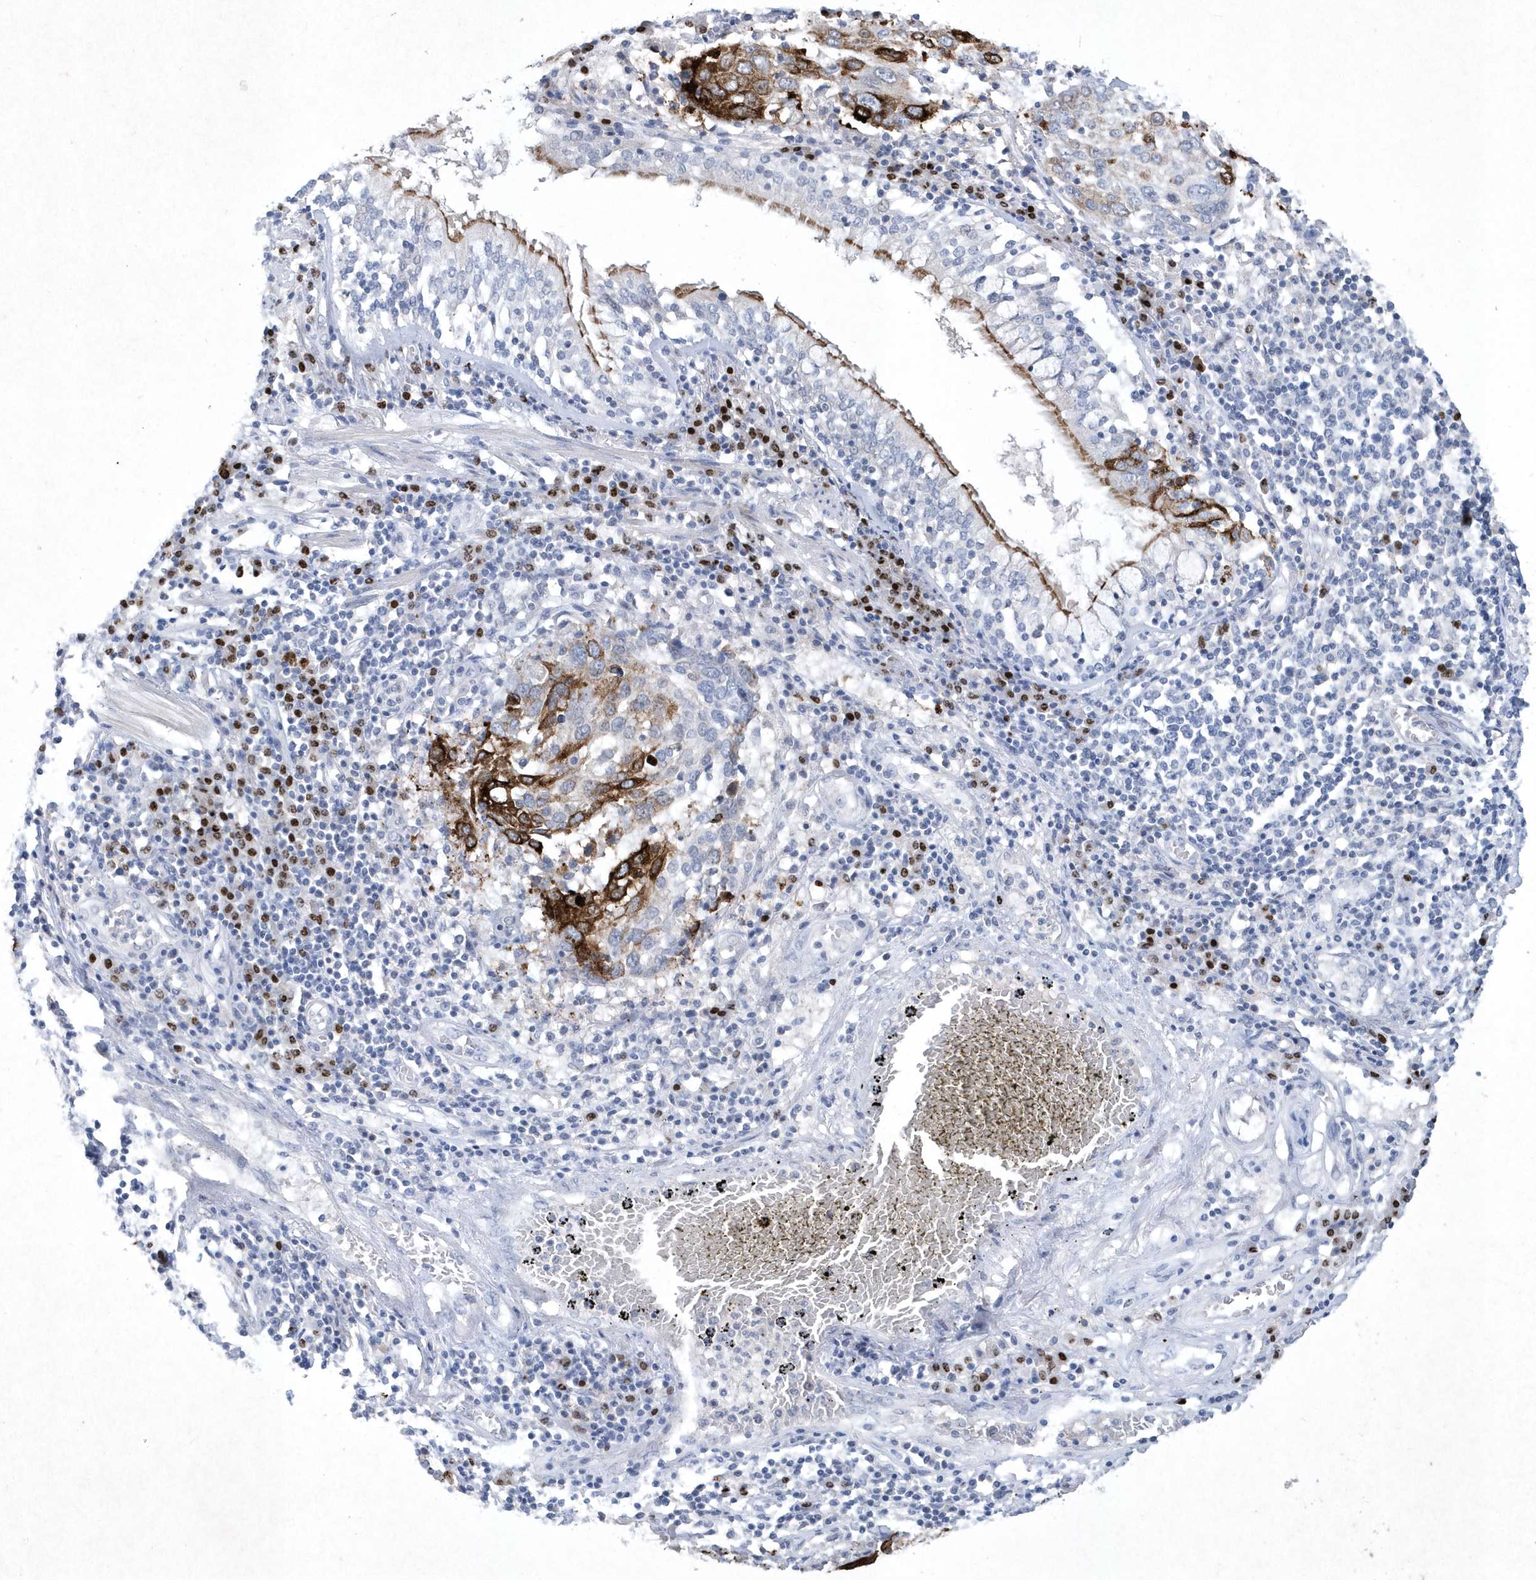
{"staining": {"intensity": "strong", "quantity": "<25%", "location": "cytoplasmic/membranous"}, "tissue": "lung cancer", "cell_type": "Tumor cells", "image_type": "cancer", "snomed": [{"axis": "morphology", "description": "Squamous cell carcinoma, NOS"}, {"axis": "topography", "description": "Lung"}], "caption": "The photomicrograph displays immunohistochemical staining of squamous cell carcinoma (lung). There is strong cytoplasmic/membranous expression is appreciated in about <25% of tumor cells. The protein is stained brown, and the nuclei are stained in blue (DAB (3,3'-diaminobenzidine) IHC with brightfield microscopy, high magnification).", "gene": "BHLHA15", "patient": {"sex": "male", "age": 65}}